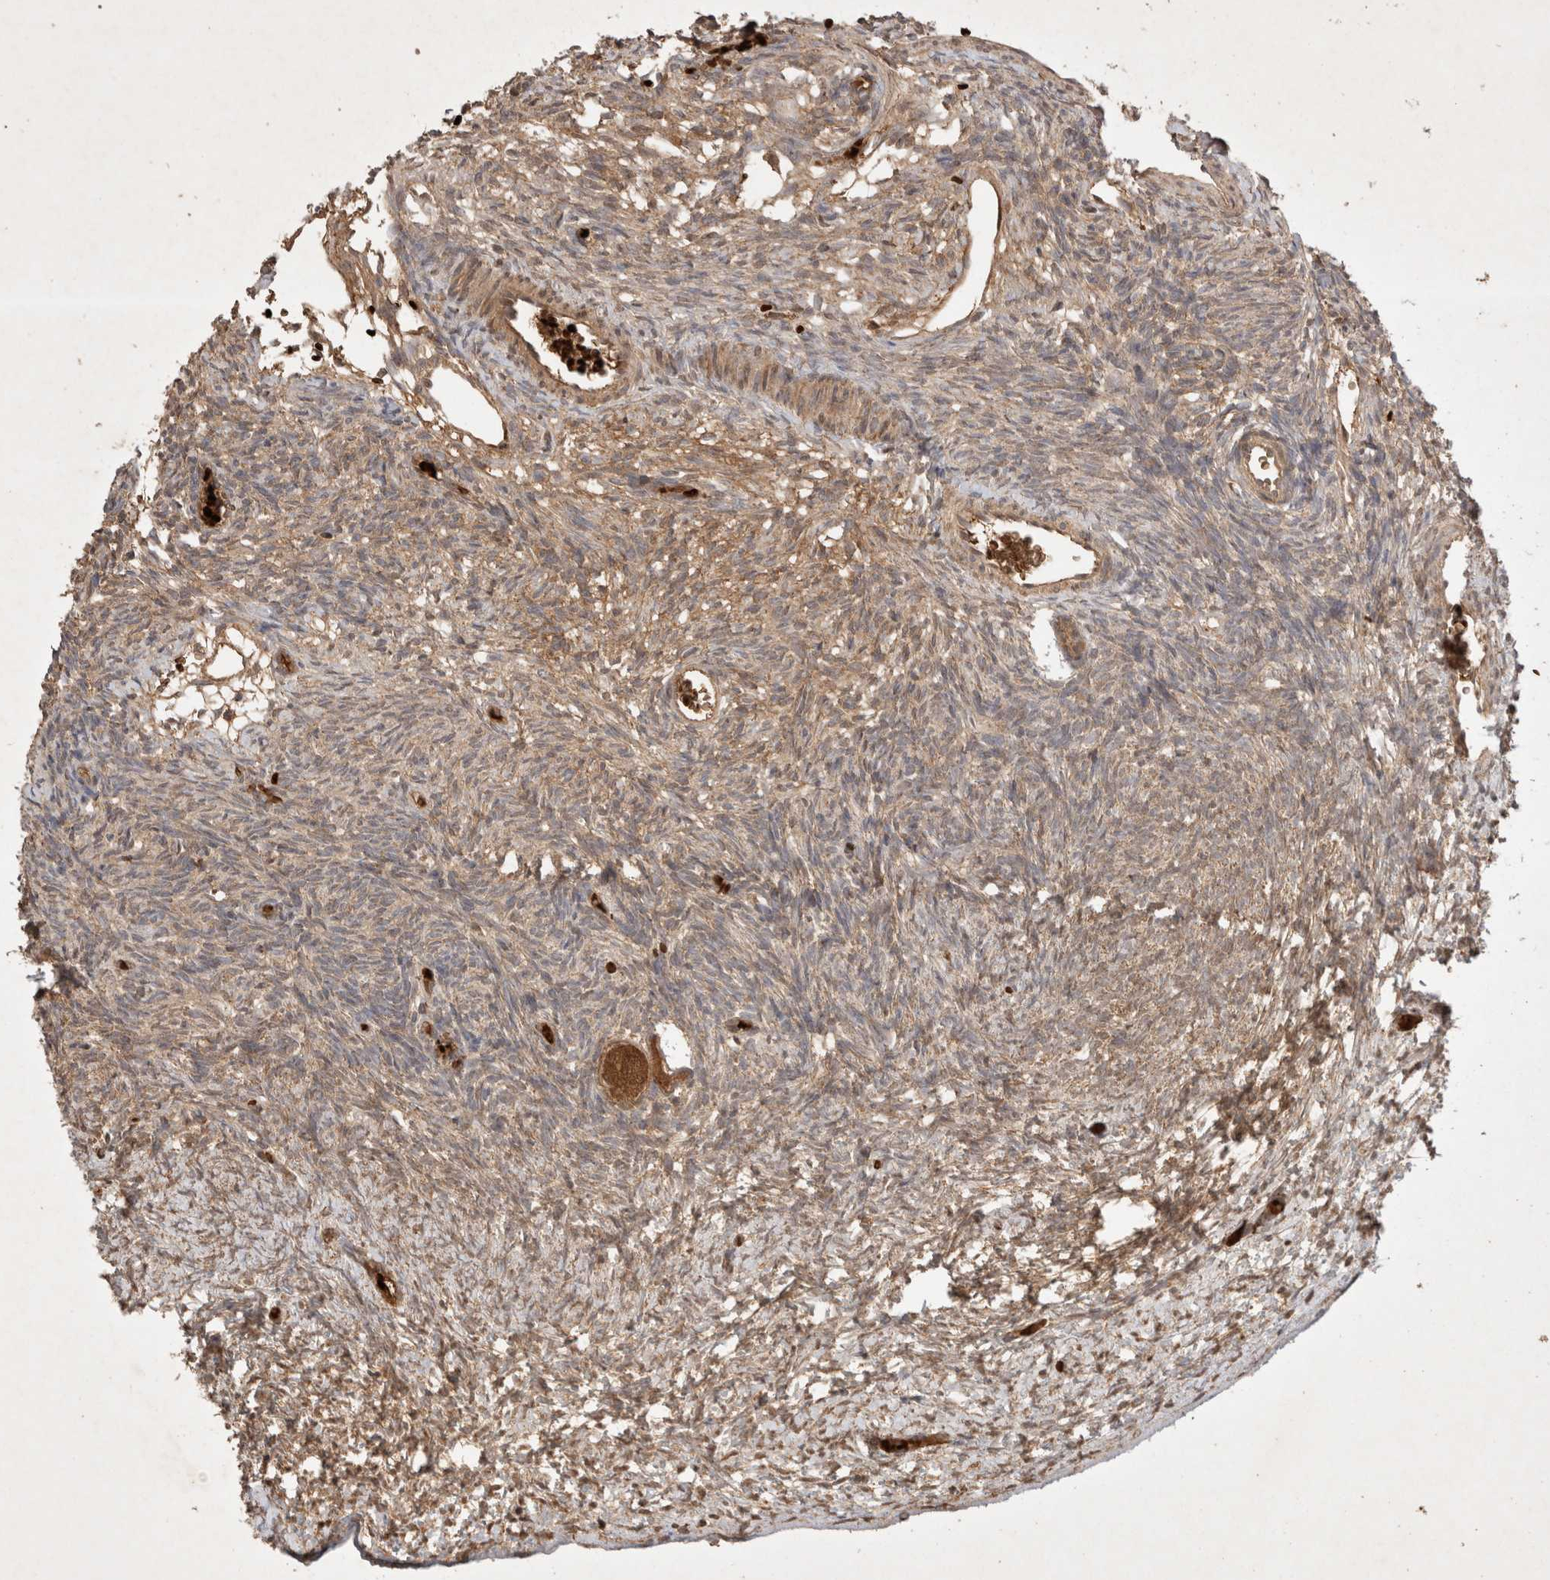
{"staining": {"intensity": "moderate", "quantity": ">75%", "location": "cytoplasmic/membranous,nuclear"}, "tissue": "ovary", "cell_type": "Follicle cells", "image_type": "normal", "snomed": [{"axis": "morphology", "description": "Normal tissue, NOS"}, {"axis": "topography", "description": "Ovary"}], "caption": "Immunohistochemical staining of normal human ovary reveals >75% levels of moderate cytoplasmic/membranous,nuclear protein expression in approximately >75% of follicle cells.", "gene": "FAM221A", "patient": {"sex": "female", "age": 34}}